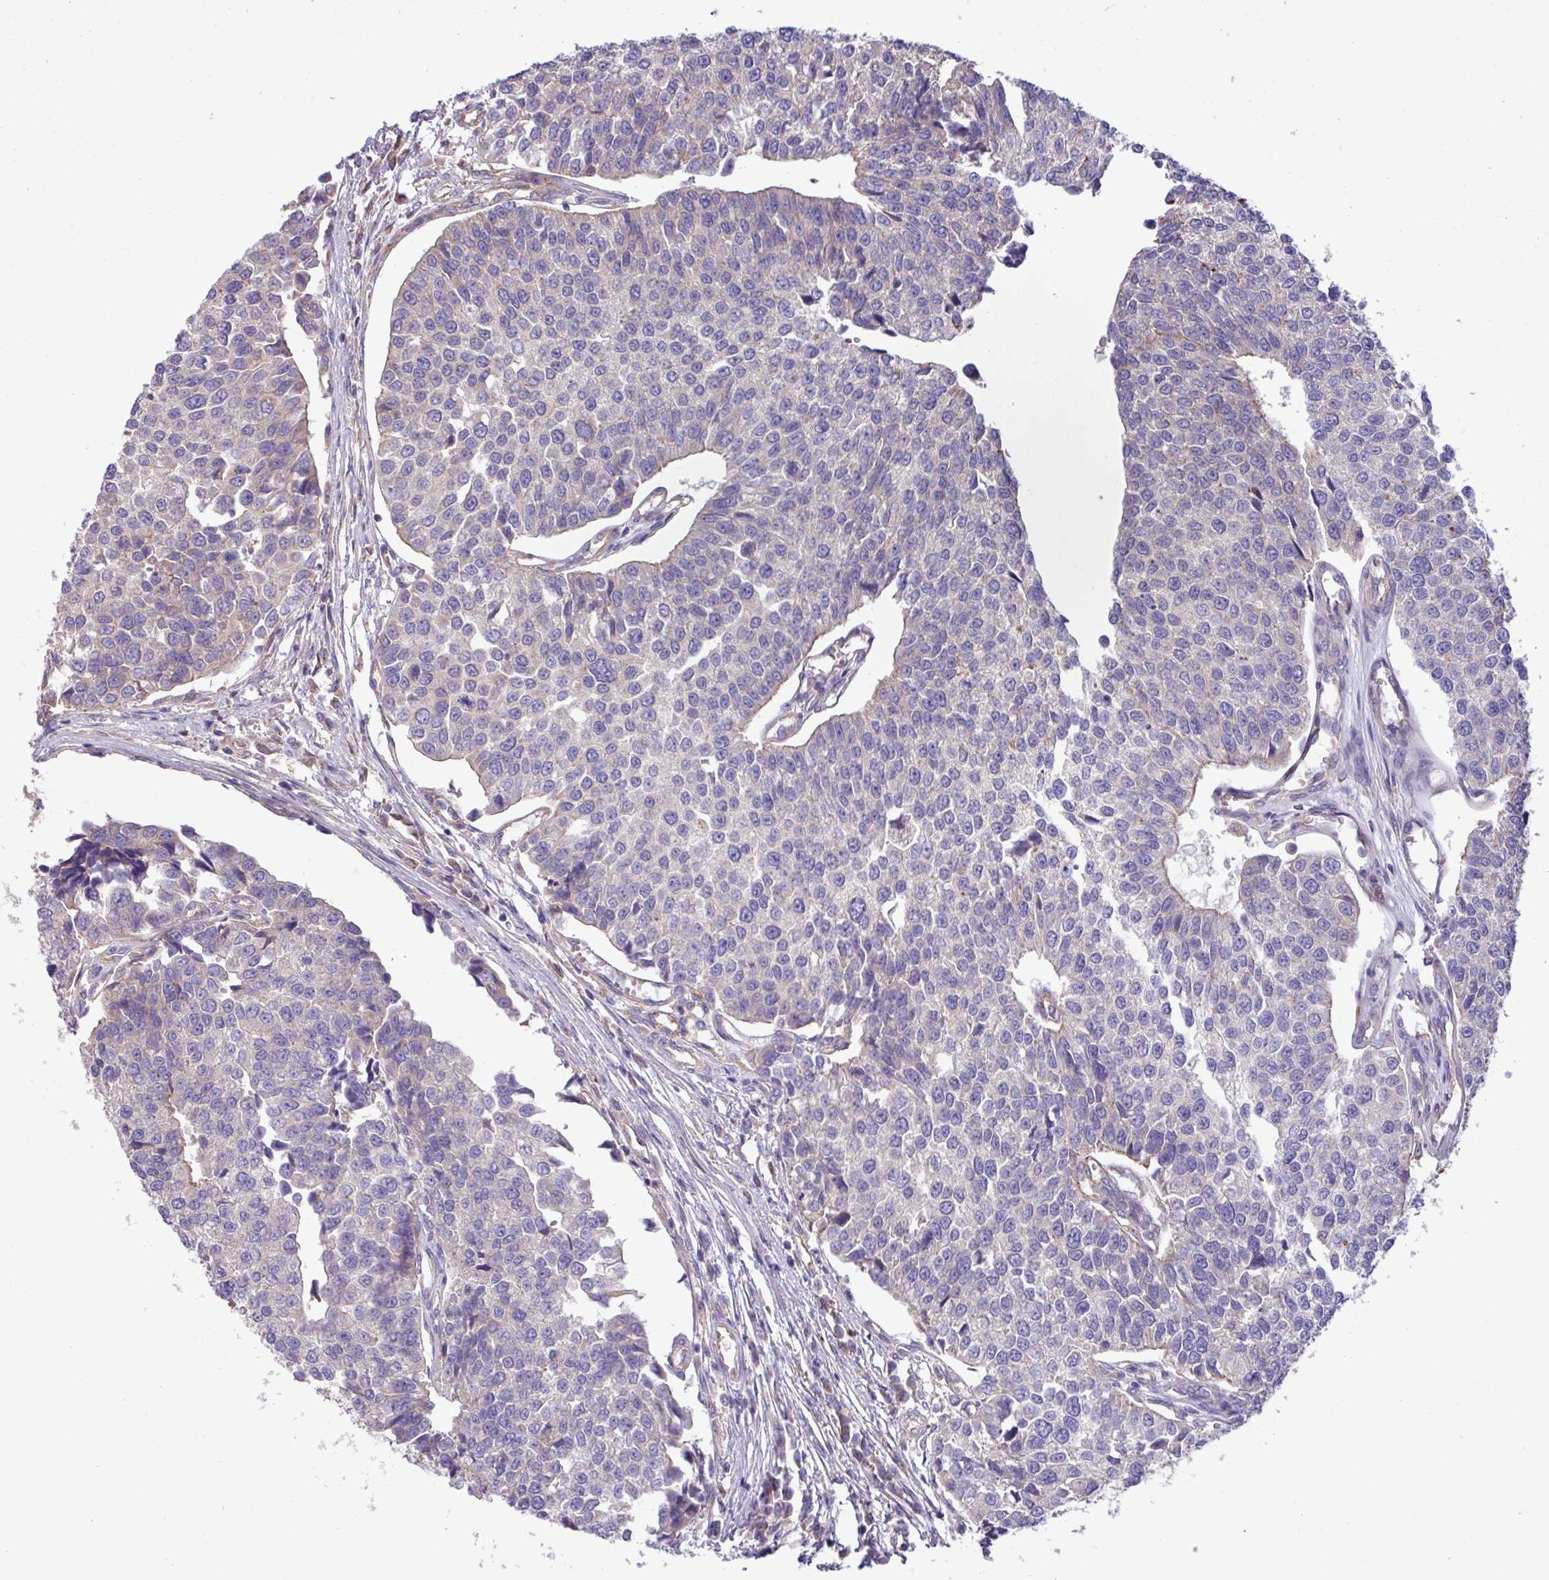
{"staining": {"intensity": "negative", "quantity": "none", "location": "none"}, "tissue": "urothelial cancer", "cell_type": "Tumor cells", "image_type": "cancer", "snomed": [{"axis": "morphology", "description": "Urothelial carcinoma, Low grade"}, {"axis": "topography", "description": "Urinary bladder"}], "caption": "Urothelial cancer stained for a protein using immunohistochemistry (IHC) exhibits no expression tumor cells.", "gene": "PPM1J", "patient": {"sex": "female", "age": 78}}